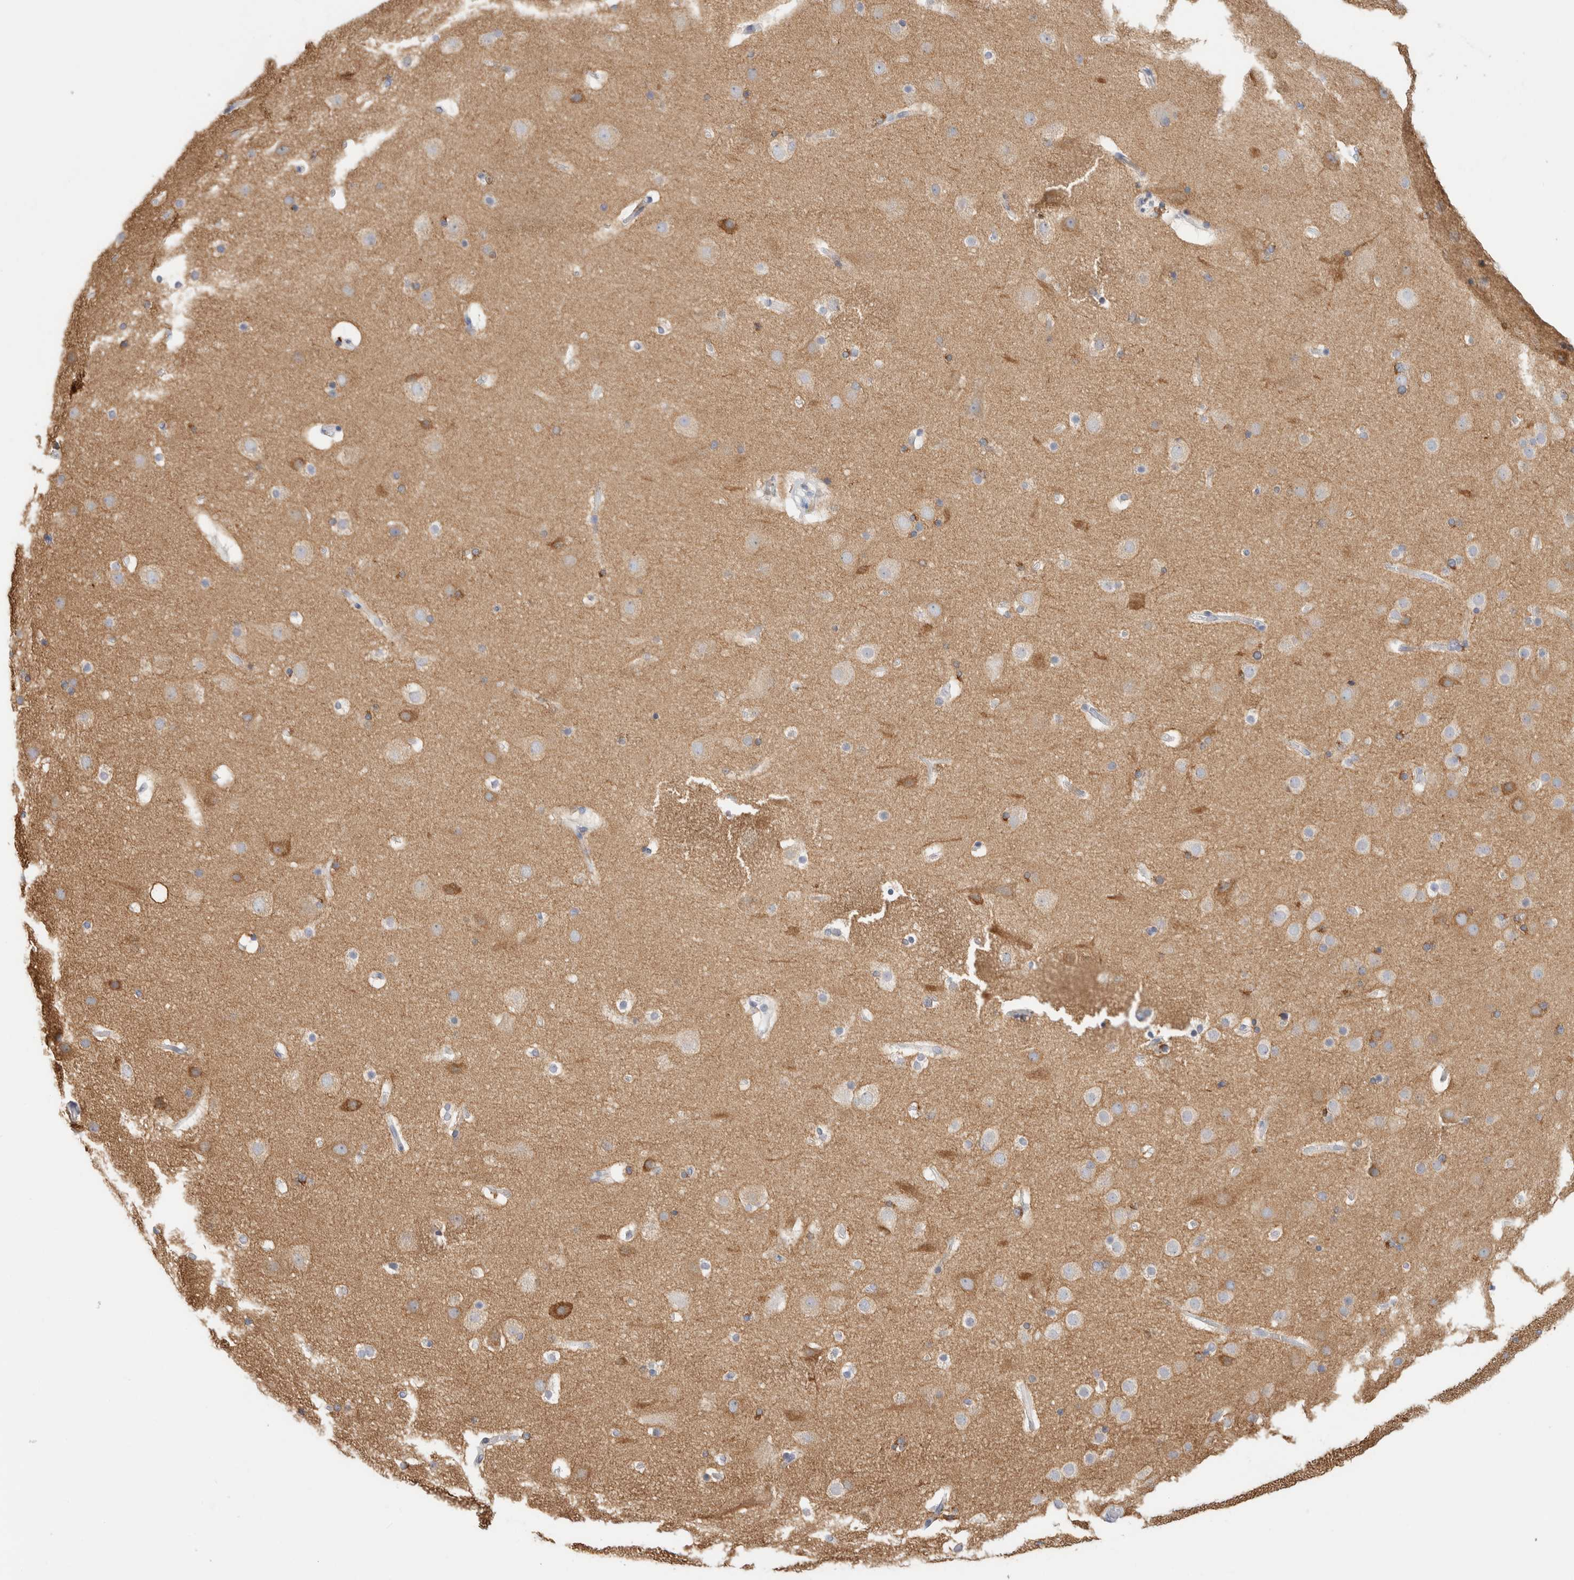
{"staining": {"intensity": "negative", "quantity": "none", "location": "none"}, "tissue": "cerebral cortex", "cell_type": "Endothelial cells", "image_type": "normal", "snomed": [{"axis": "morphology", "description": "Normal tissue, NOS"}, {"axis": "topography", "description": "Cerebral cortex"}], "caption": "A high-resolution photomicrograph shows IHC staining of normal cerebral cortex, which reveals no significant positivity in endothelial cells. The staining is performed using DAB (3,3'-diaminobenzidine) brown chromogen with nuclei counter-stained in using hematoxylin.", "gene": "RTN4", "patient": {"sex": "male", "age": 57}}